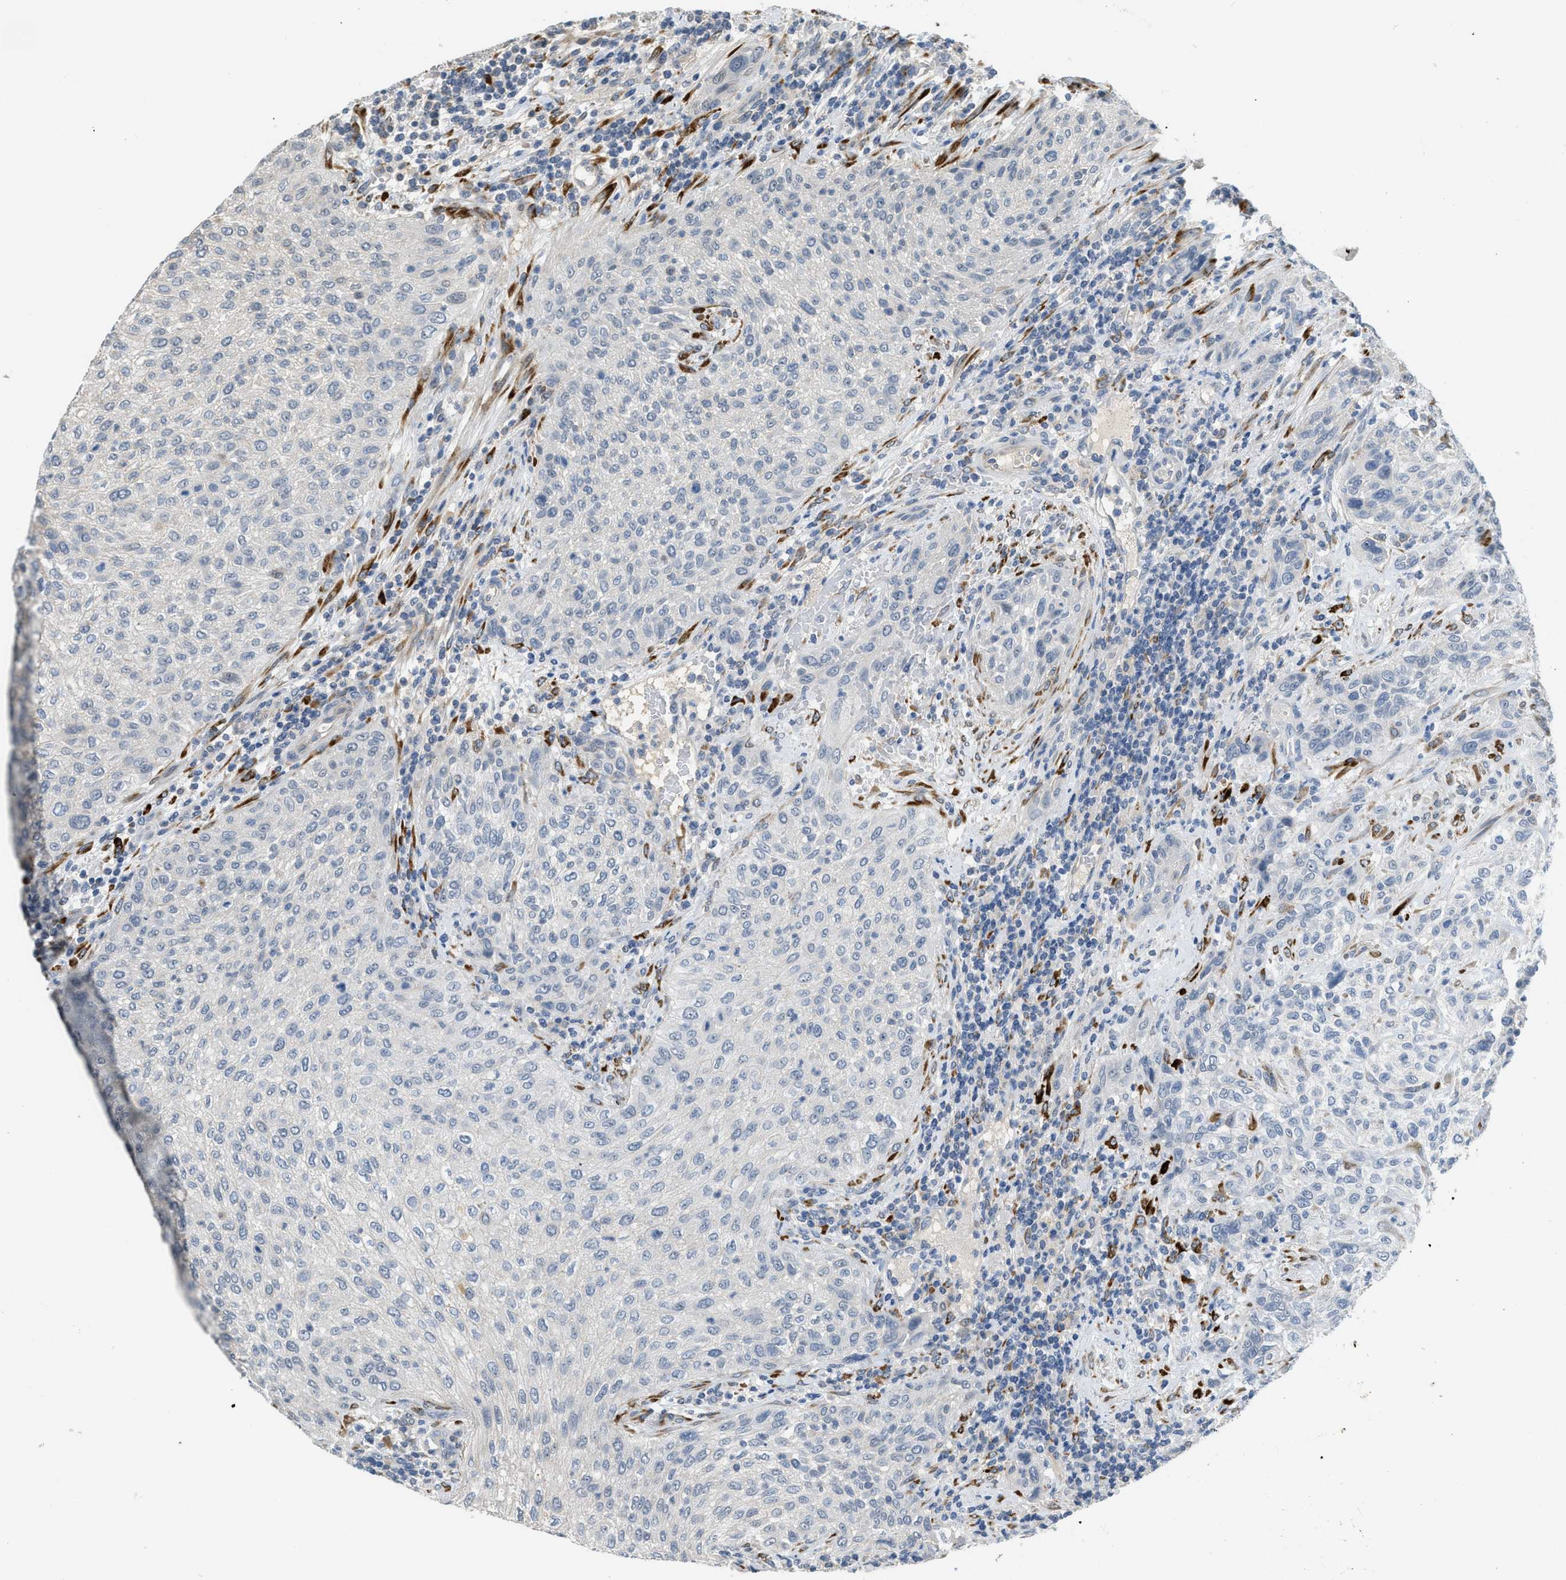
{"staining": {"intensity": "negative", "quantity": "none", "location": "none"}, "tissue": "urothelial cancer", "cell_type": "Tumor cells", "image_type": "cancer", "snomed": [{"axis": "morphology", "description": "Urothelial carcinoma, Low grade"}, {"axis": "morphology", "description": "Urothelial carcinoma, High grade"}, {"axis": "topography", "description": "Urinary bladder"}], "caption": "The IHC histopathology image has no significant expression in tumor cells of urothelial cancer tissue. (Brightfield microscopy of DAB (3,3'-diaminobenzidine) immunohistochemistry (IHC) at high magnification).", "gene": "TMEM154", "patient": {"sex": "male", "age": 35}}